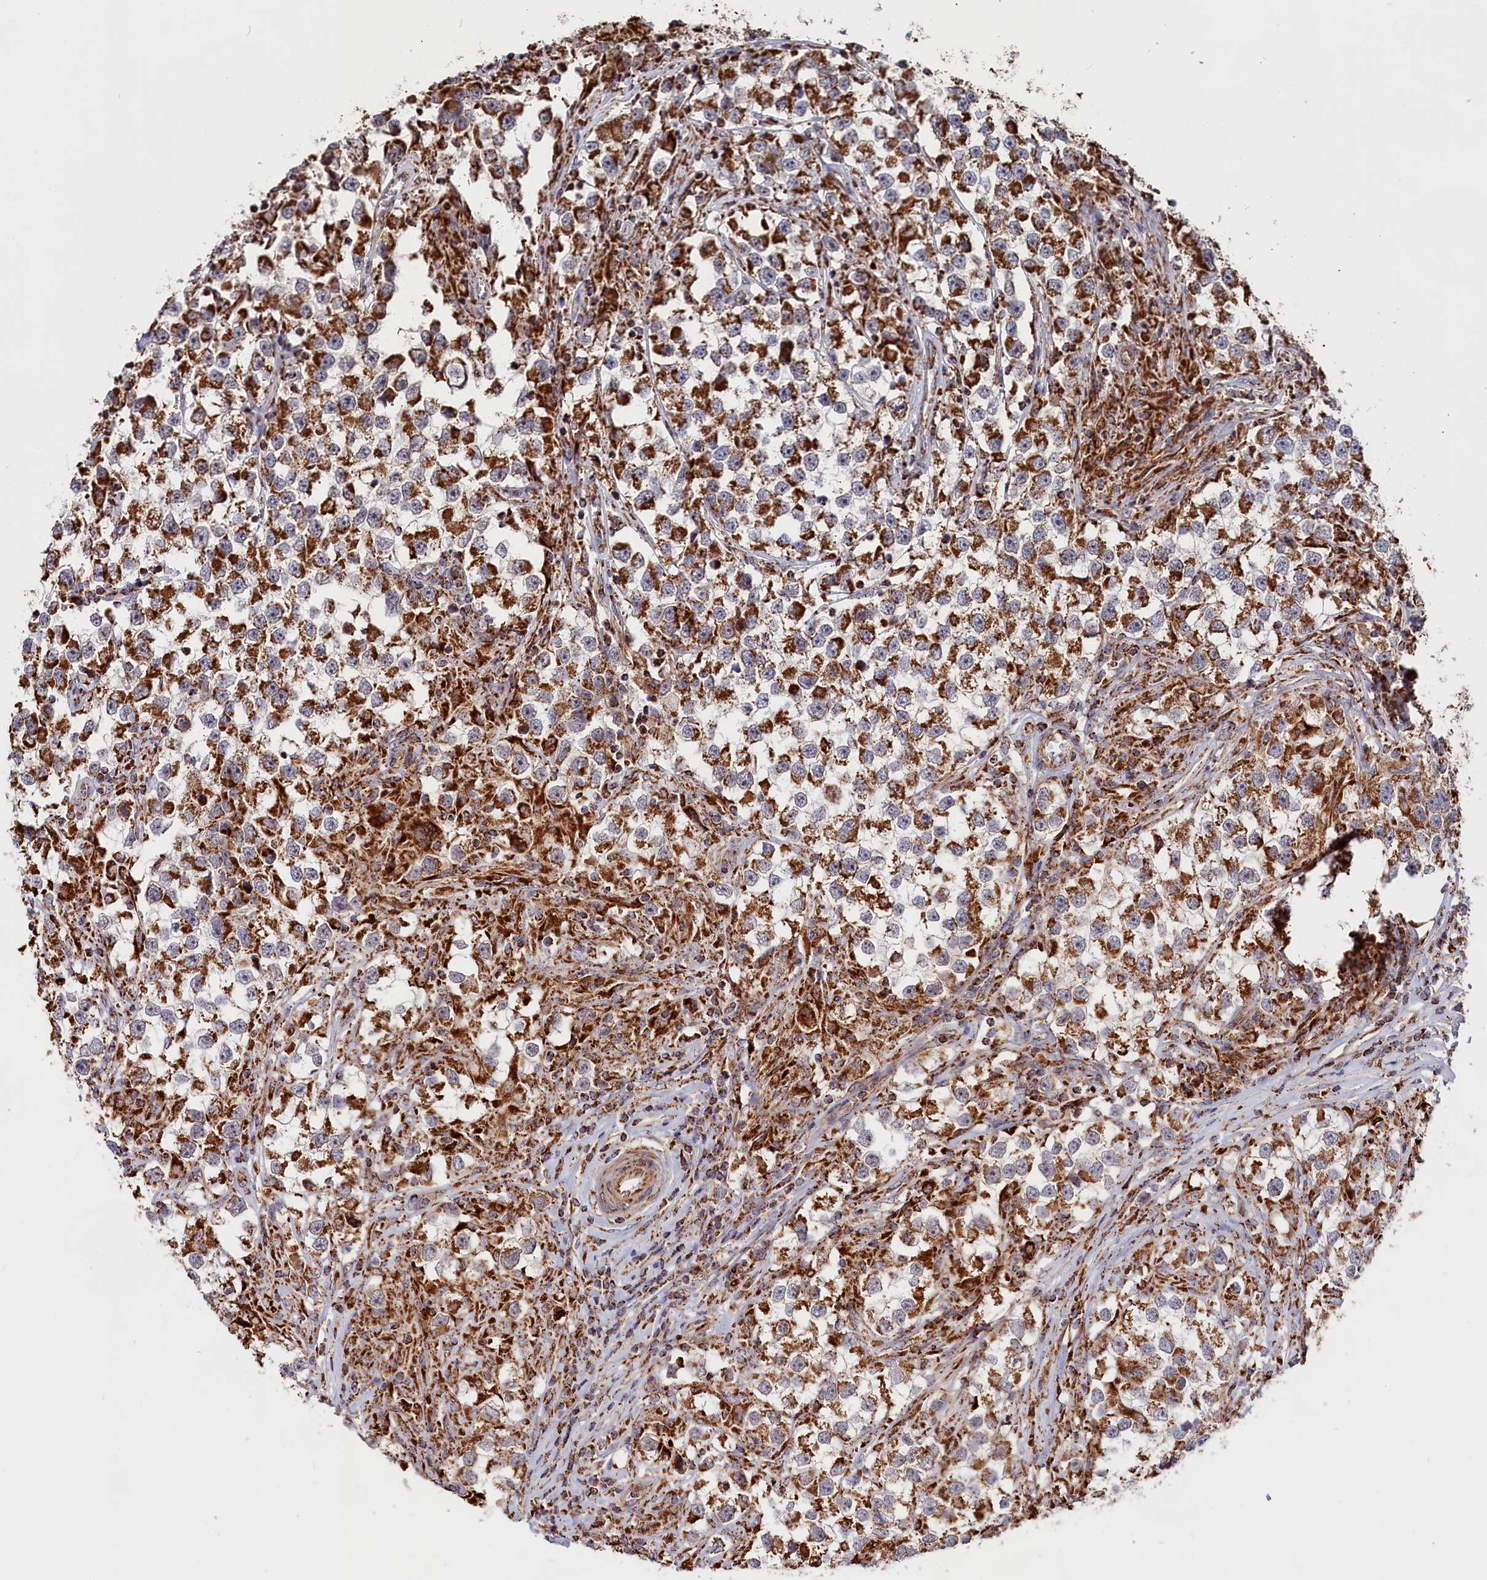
{"staining": {"intensity": "strong", "quantity": "25%-75%", "location": "cytoplasmic/membranous"}, "tissue": "testis cancer", "cell_type": "Tumor cells", "image_type": "cancer", "snomed": [{"axis": "morphology", "description": "Seminoma, NOS"}, {"axis": "topography", "description": "Testis"}], "caption": "Protein expression analysis of testis cancer shows strong cytoplasmic/membranous expression in about 25%-75% of tumor cells.", "gene": "MACROD1", "patient": {"sex": "male", "age": 46}}